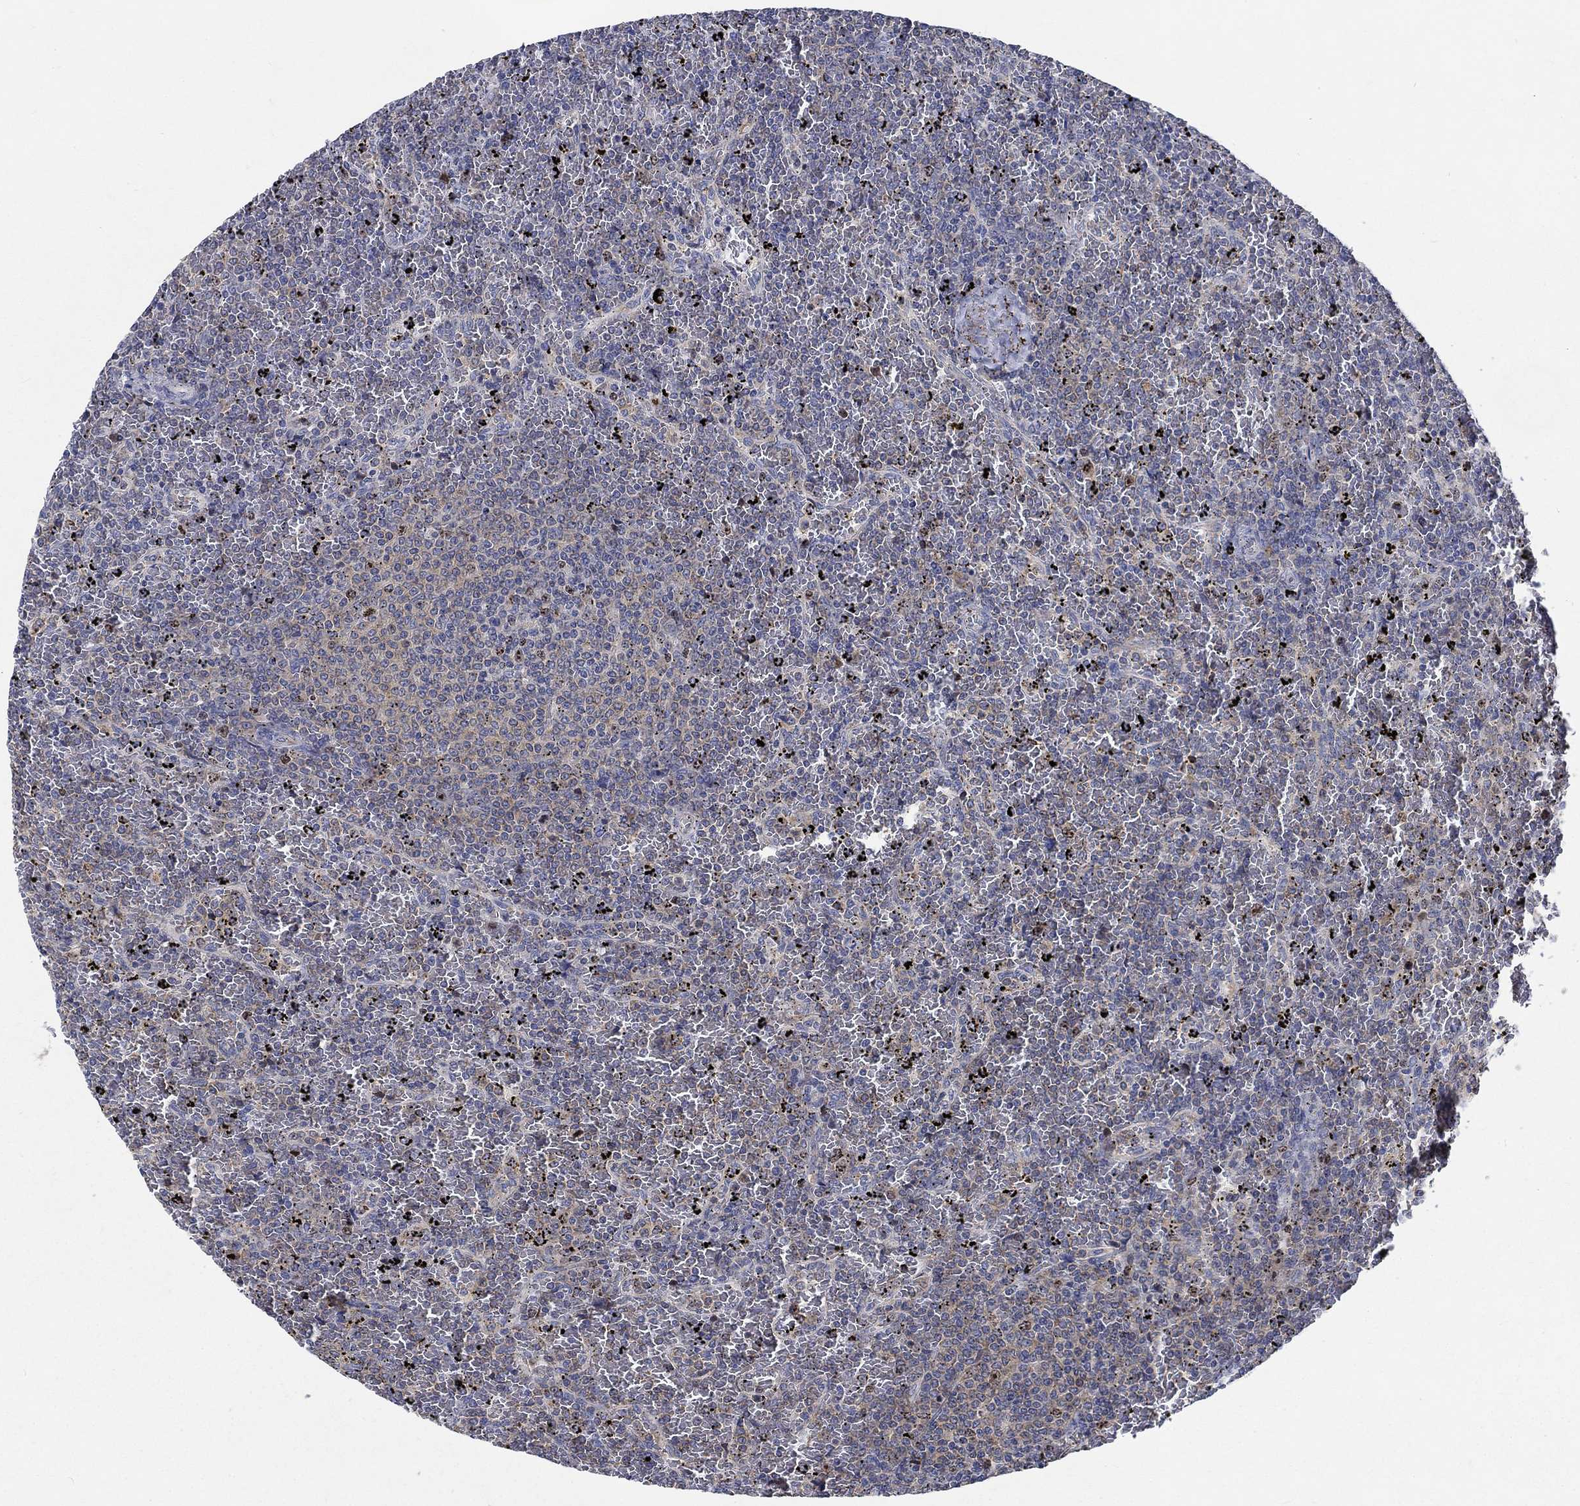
{"staining": {"intensity": "negative", "quantity": "none", "location": "none"}, "tissue": "lymphoma", "cell_type": "Tumor cells", "image_type": "cancer", "snomed": [{"axis": "morphology", "description": "Malignant lymphoma, non-Hodgkin's type, Low grade"}, {"axis": "topography", "description": "Spleen"}], "caption": "Tumor cells show no significant protein positivity in lymphoma. (DAB IHC with hematoxylin counter stain).", "gene": "MMP24", "patient": {"sex": "female", "age": 77}}